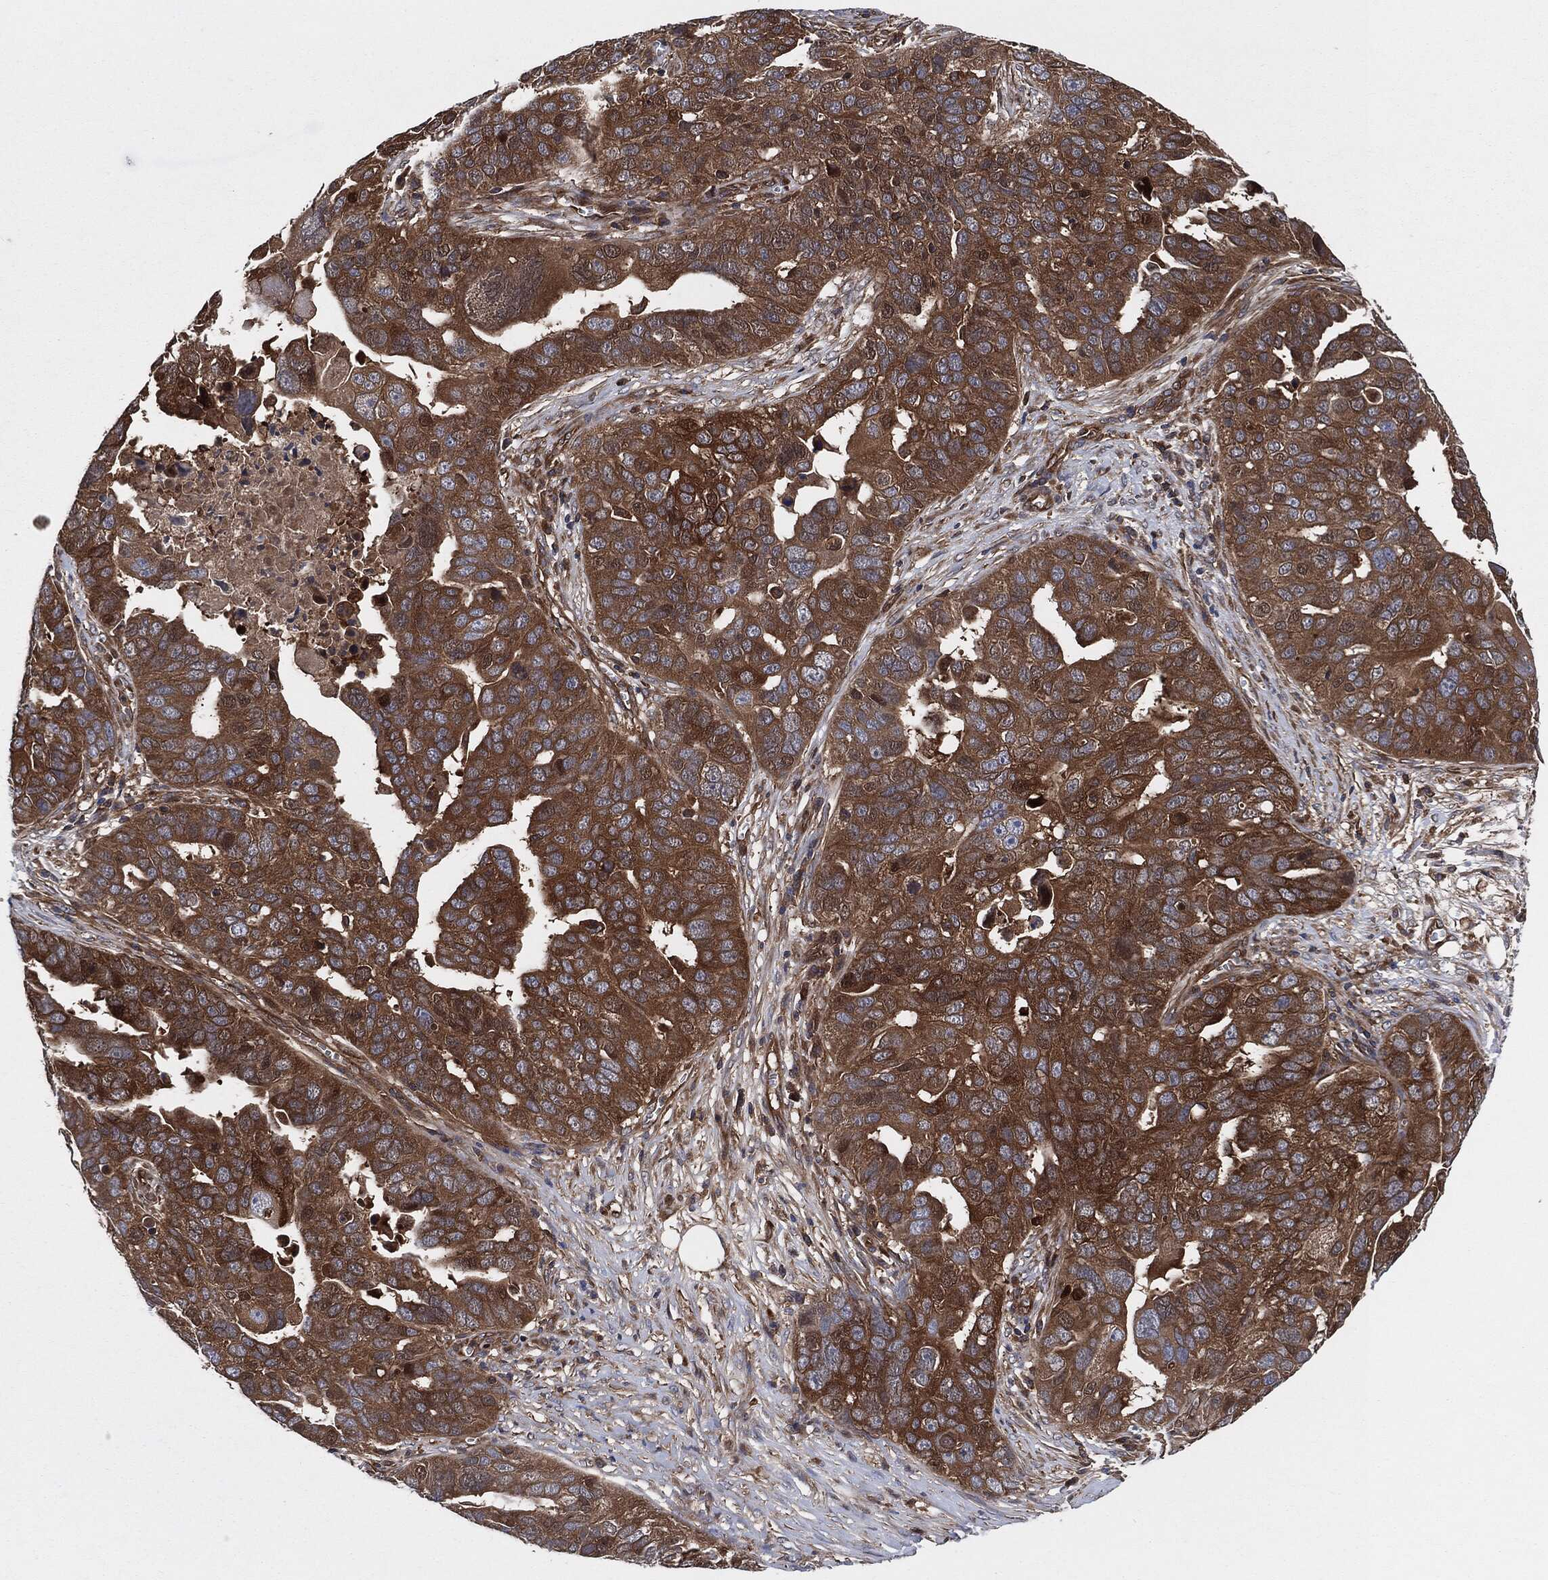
{"staining": {"intensity": "strong", "quantity": ">75%", "location": "cytoplasmic/membranous"}, "tissue": "ovarian cancer", "cell_type": "Tumor cells", "image_type": "cancer", "snomed": [{"axis": "morphology", "description": "Carcinoma, endometroid"}, {"axis": "topography", "description": "Soft tissue"}, {"axis": "topography", "description": "Ovary"}], "caption": "The micrograph shows a brown stain indicating the presence of a protein in the cytoplasmic/membranous of tumor cells in ovarian cancer (endometroid carcinoma).", "gene": "XPNPEP1", "patient": {"sex": "female", "age": 52}}